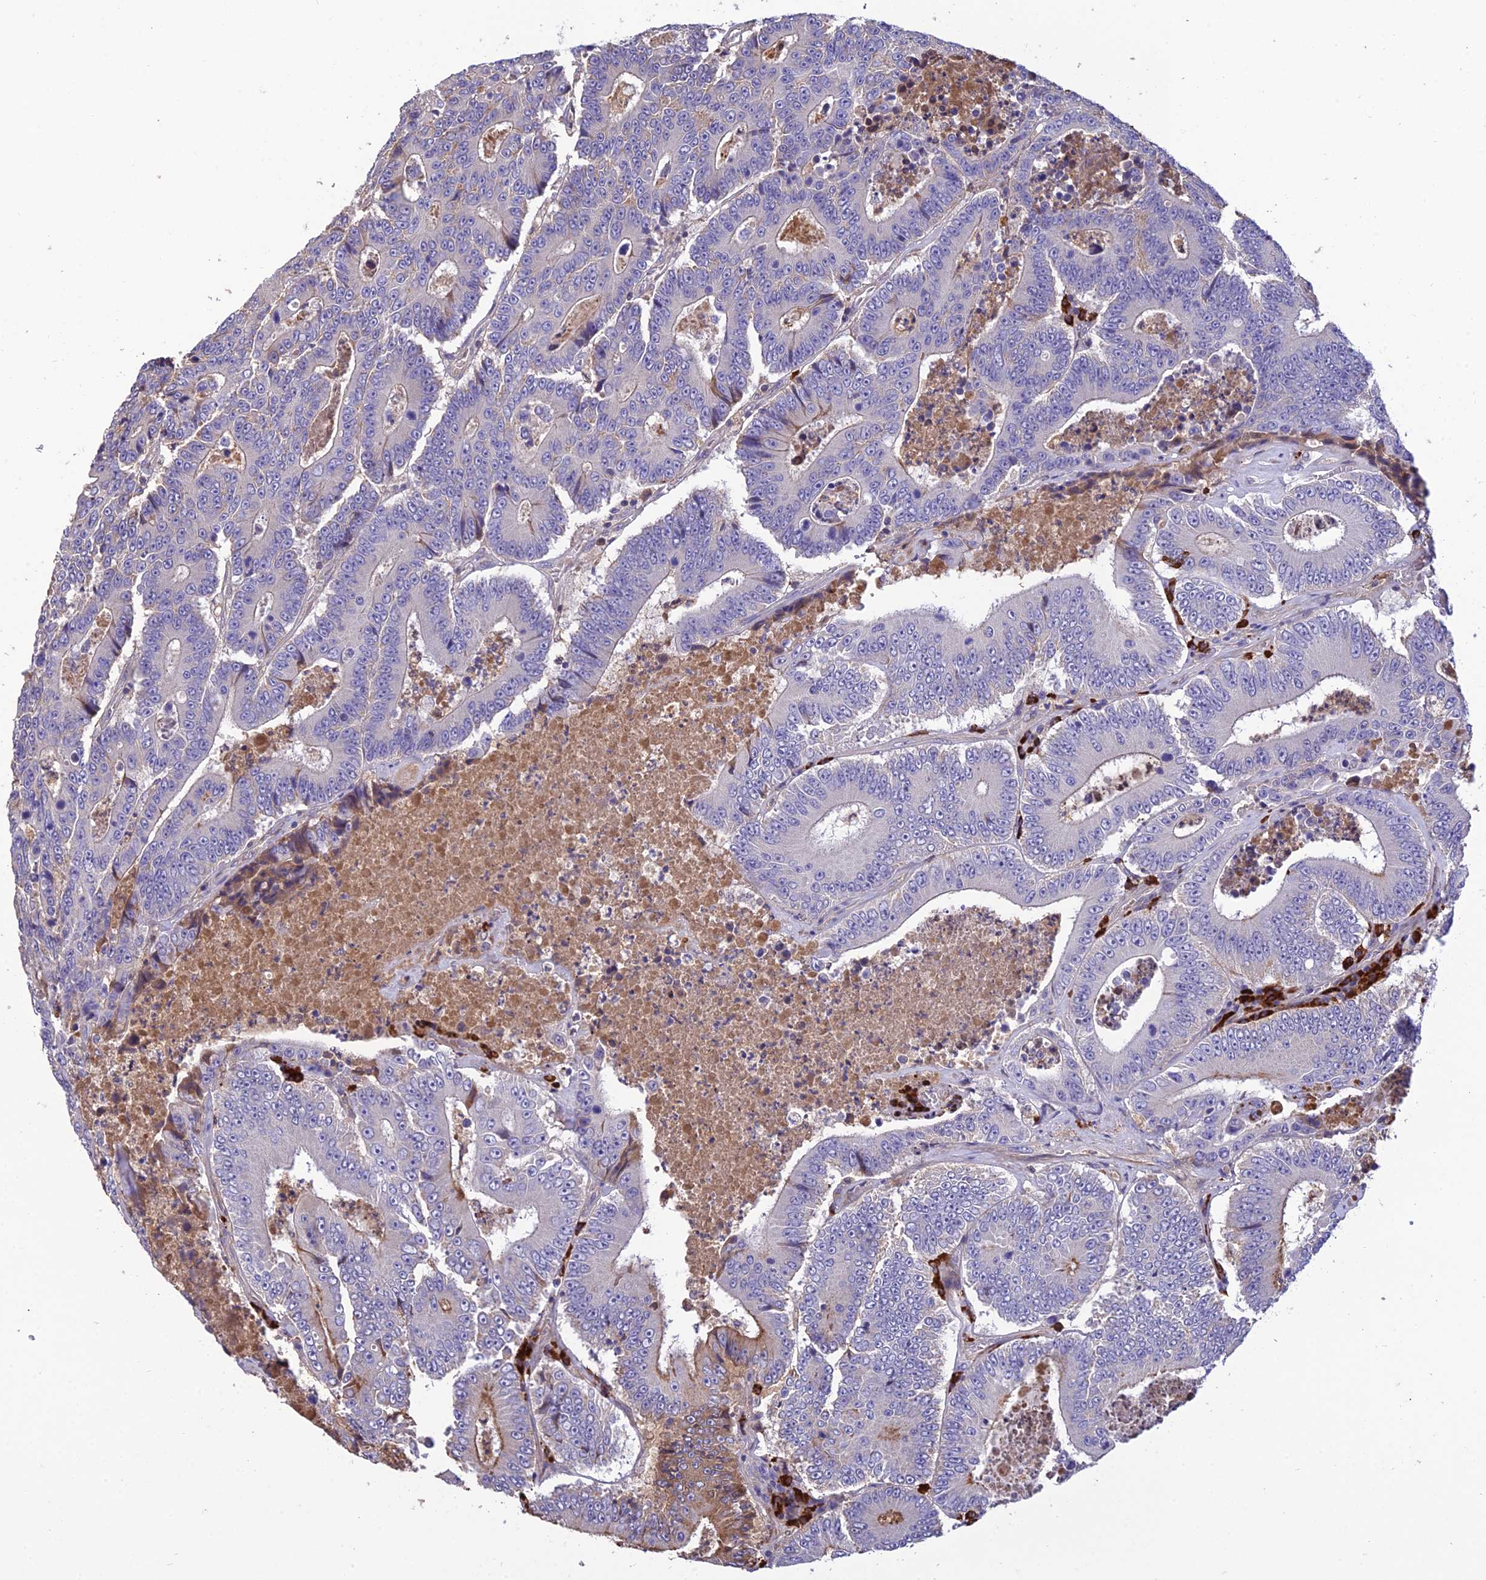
{"staining": {"intensity": "moderate", "quantity": "<25%", "location": "cytoplasmic/membranous"}, "tissue": "colorectal cancer", "cell_type": "Tumor cells", "image_type": "cancer", "snomed": [{"axis": "morphology", "description": "Adenocarcinoma, NOS"}, {"axis": "topography", "description": "Colon"}], "caption": "Adenocarcinoma (colorectal) stained with a protein marker demonstrates moderate staining in tumor cells.", "gene": "MIOS", "patient": {"sex": "male", "age": 83}}